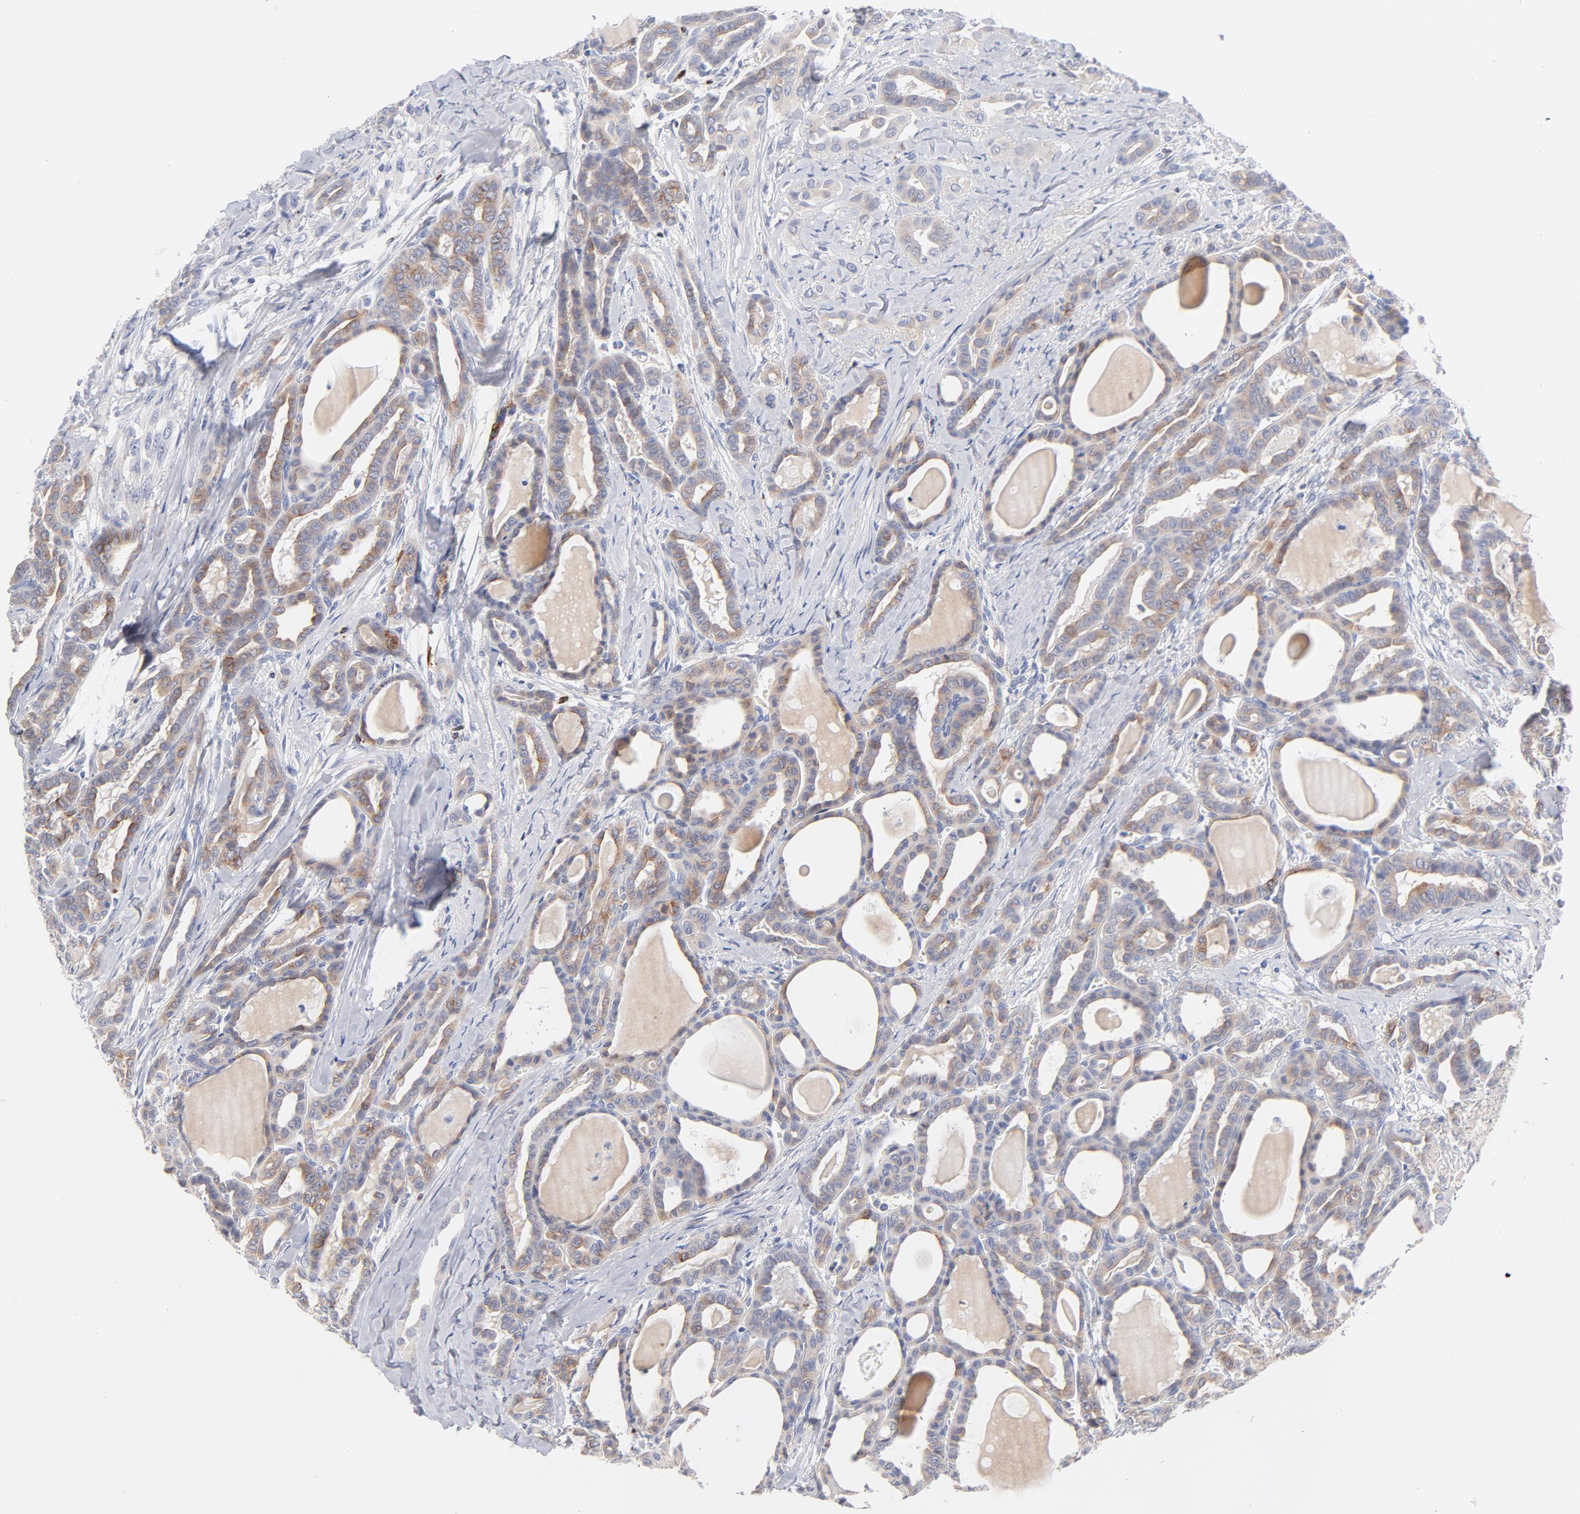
{"staining": {"intensity": "moderate", "quantity": "25%-75%", "location": "cytoplasmic/membranous"}, "tissue": "thyroid cancer", "cell_type": "Tumor cells", "image_type": "cancer", "snomed": [{"axis": "morphology", "description": "Carcinoma, NOS"}, {"axis": "topography", "description": "Thyroid gland"}], "caption": "Protein expression analysis of thyroid carcinoma reveals moderate cytoplasmic/membranous positivity in about 25%-75% of tumor cells. (Stains: DAB (3,3'-diaminobenzidine) in brown, nuclei in blue, Microscopy: brightfield microscopy at high magnification).", "gene": "MID1", "patient": {"sex": "female", "age": 91}}